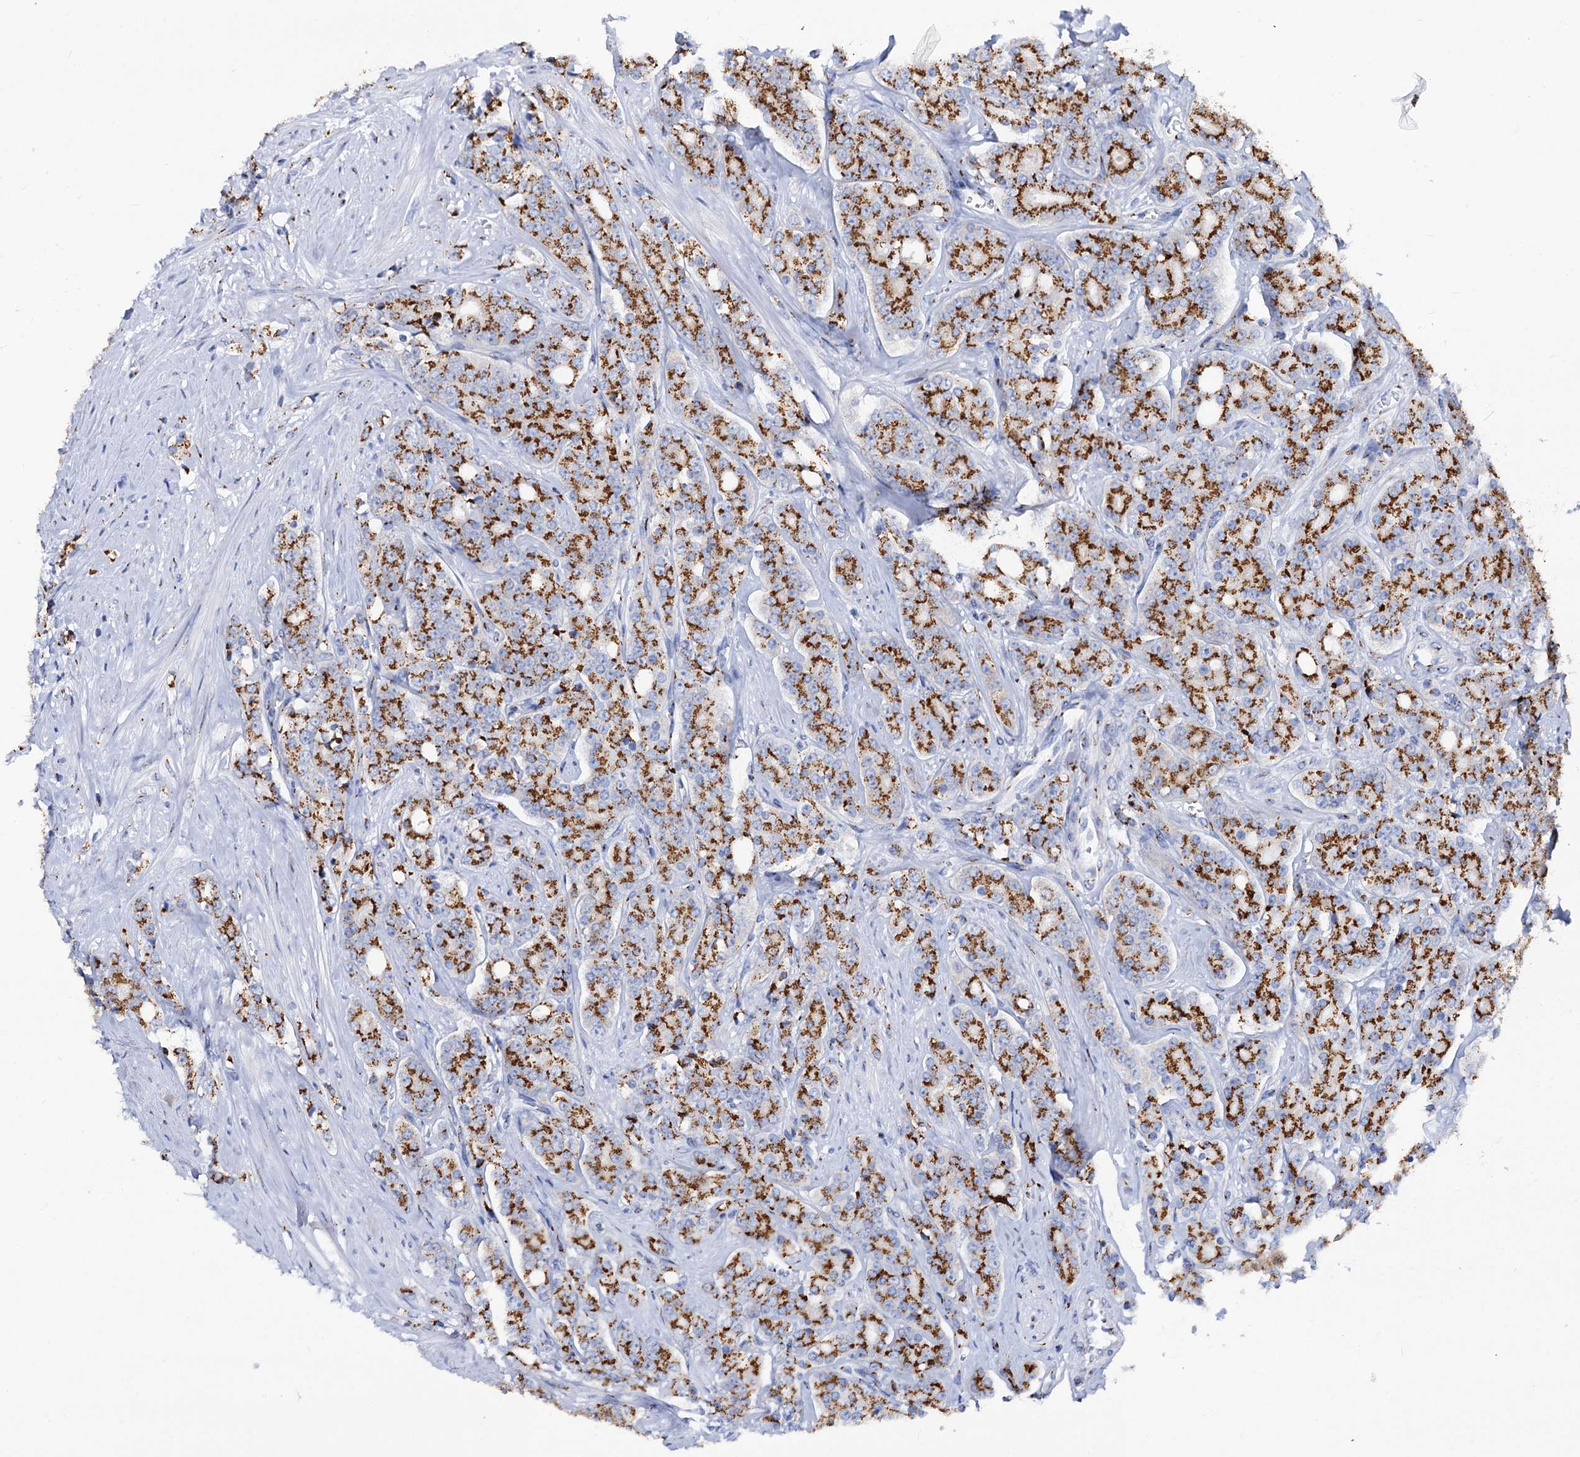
{"staining": {"intensity": "strong", "quantity": ">75%", "location": "cytoplasmic/membranous"}, "tissue": "prostate cancer", "cell_type": "Tumor cells", "image_type": "cancer", "snomed": [{"axis": "morphology", "description": "Adenocarcinoma, High grade"}, {"axis": "topography", "description": "Prostate"}], "caption": "A high-resolution photomicrograph shows IHC staining of prostate adenocarcinoma (high-grade), which demonstrates strong cytoplasmic/membranous staining in approximately >75% of tumor cells.", "gene": "TM9SF3", "patient": {"sex": "male", "age": 62}}